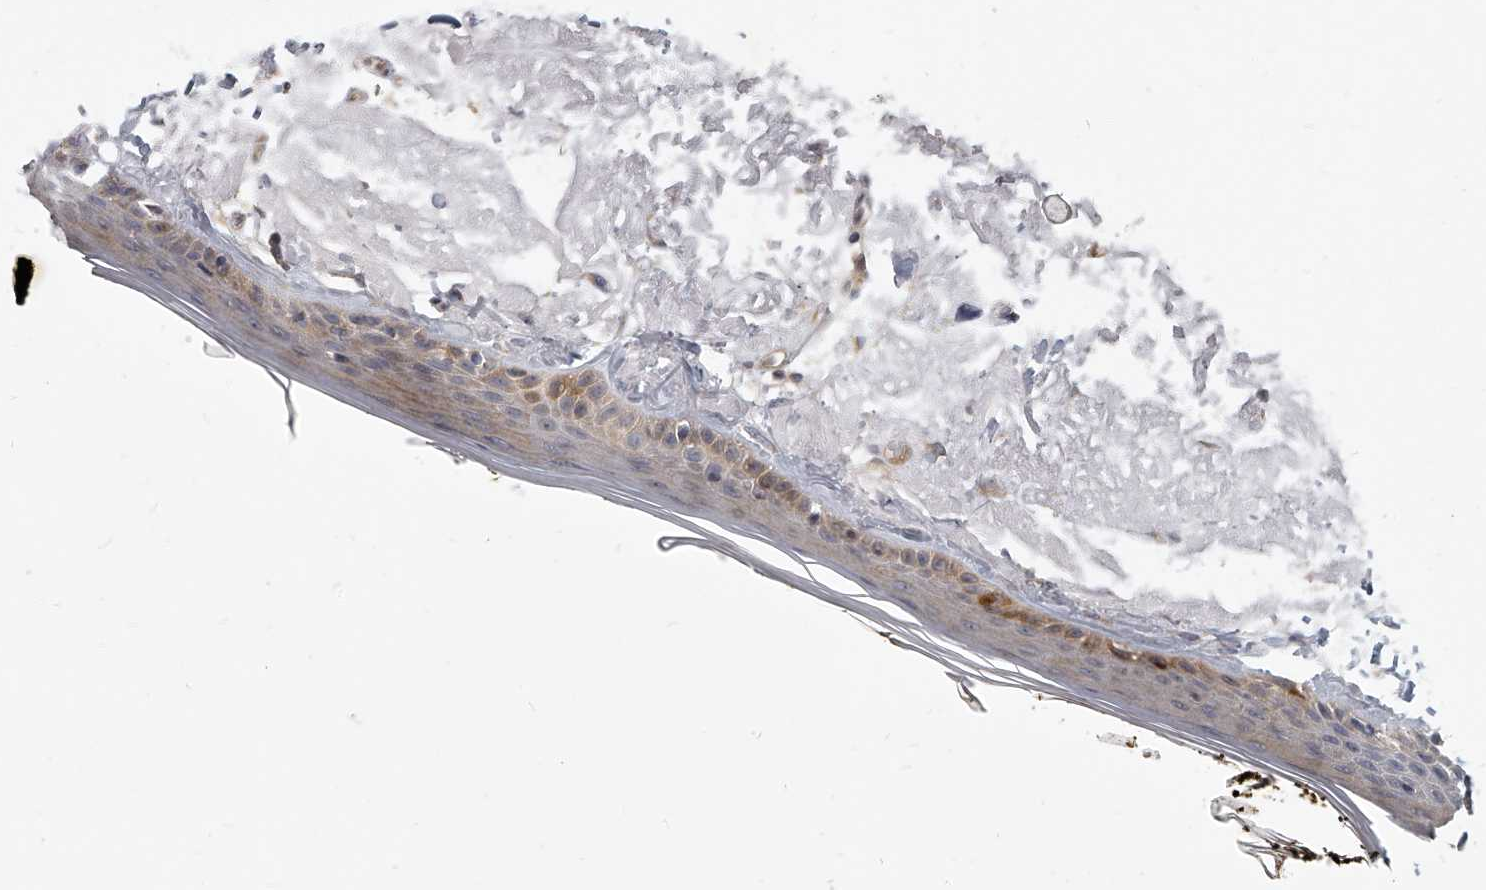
{"staining": {"intensity": "negative", "quantity": "none", "location": "none"}, "tissue": "skin", "cell_type": "Fibroblasts", "image_type": "normal", "snomed": [{"axis": "morphology", "description": "Normal tissue, NOS"}, {"axis": "topography", "description": "Skin"}, {"axis": "topography", "description": "Skeletal muscle"}], "caption": "Fibroblasts show no significant expression in unremarkable skin. Brightfield microscopy of IHC stained with DAB (3,3'-diaminobenzidine) (brown) and hematoxylin (blue), captured at high magnification.", "gene": "SLC37A1", "patient": {"sex": "male", "age": 83}}